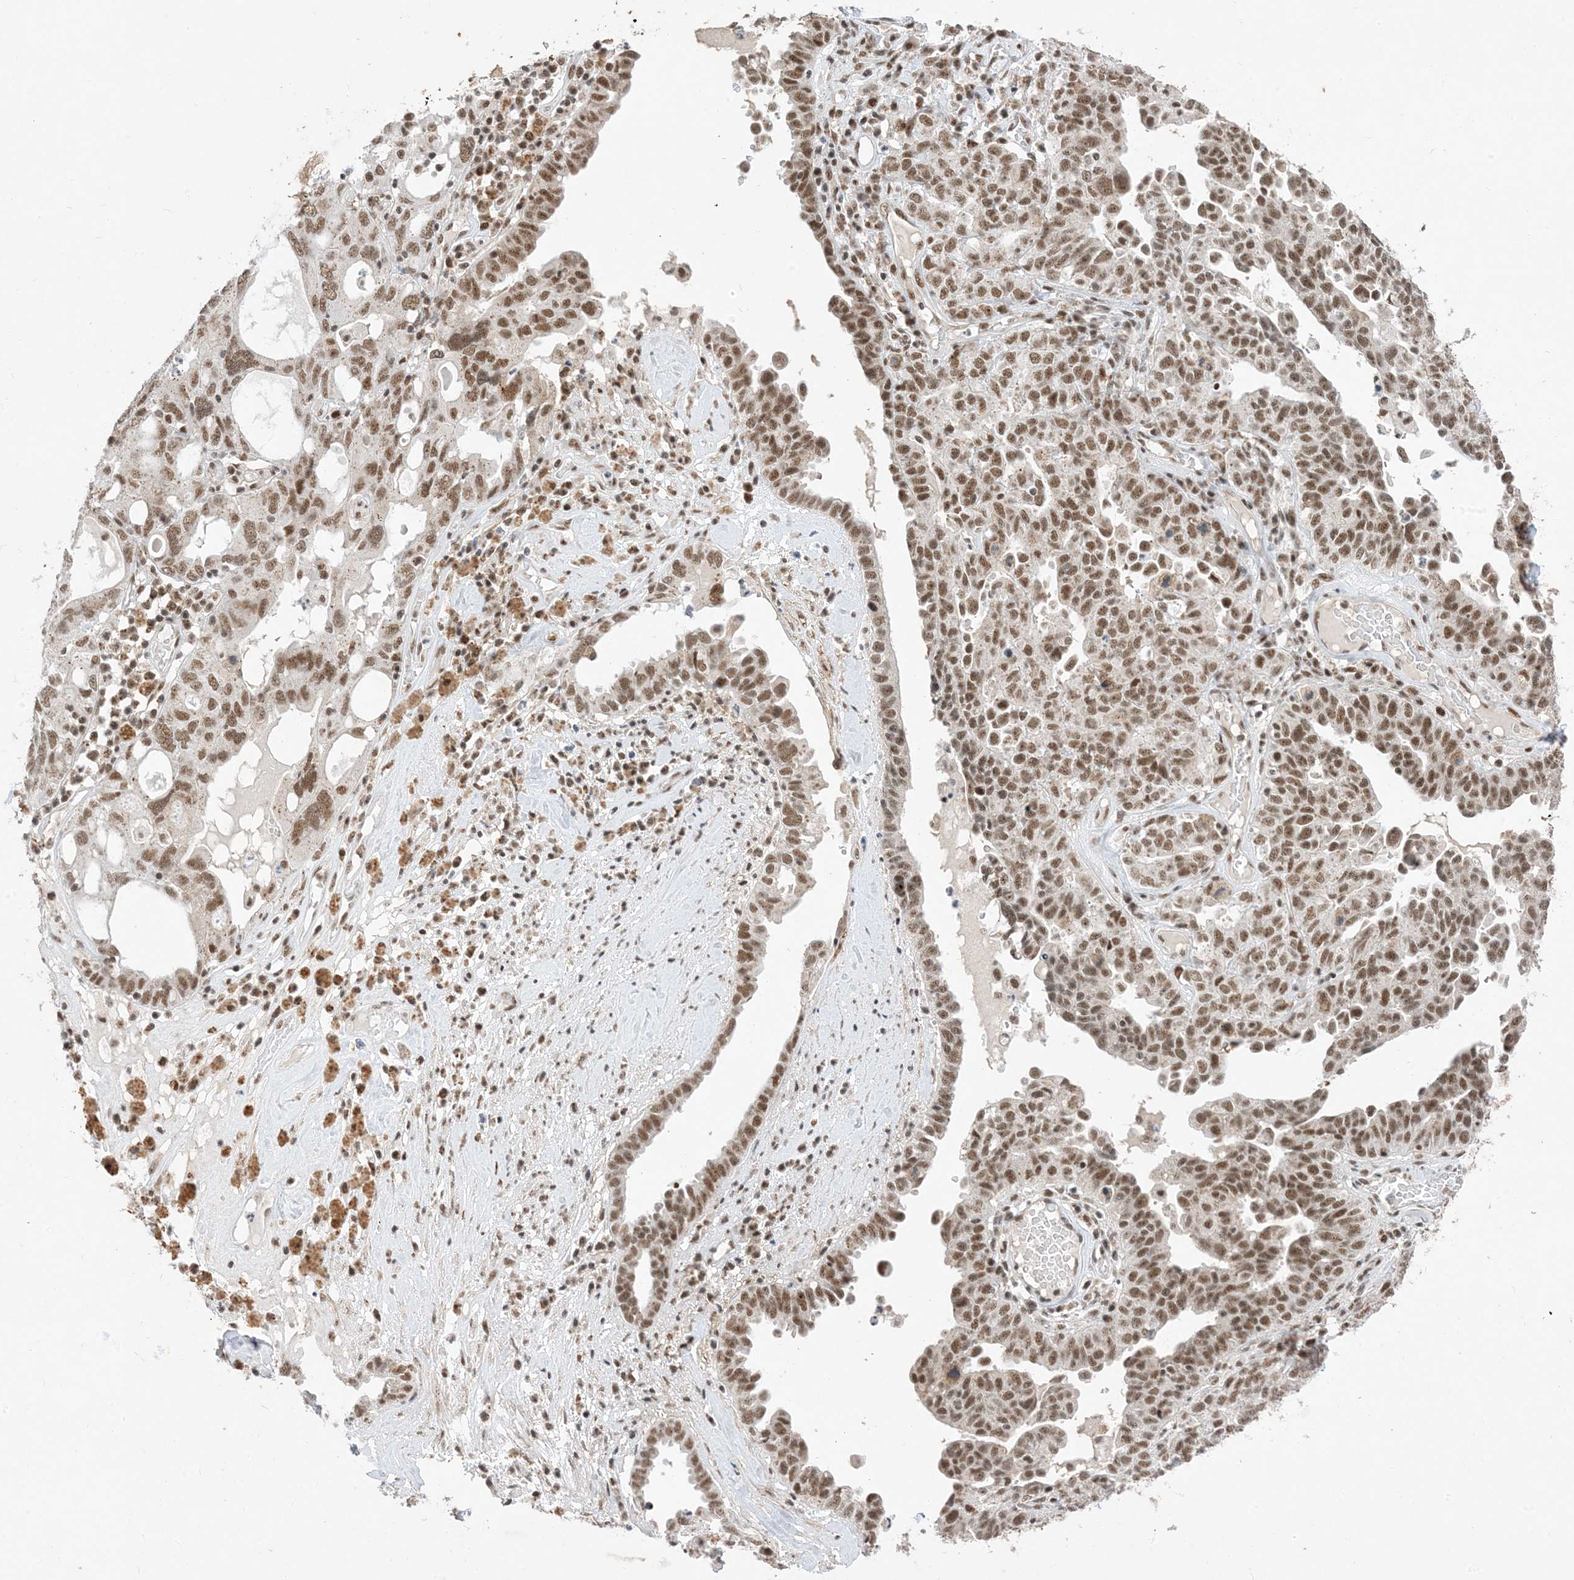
{"staining": {"intensity": "moderate", "quantity": ">75%", "location": "nuclear"}, "tissue": "ovarian cancer", "cell_type": "Tumor cells", "image_type": "cancer", "snomed": [{"axis": "morphology", "description": "Carcinoma, endometroid"}, {"axis": "topography", "description": "Ovary"}], "caption": "This histopathology image shows immunohistochemistry (IHC) staining of human ovarian endometroid carcinoma, with medium moderate nuclear expression in approximately >75% of tumor cells.", "gene": "SF3A3", "patient": {"sex": "female", "age": 62}}